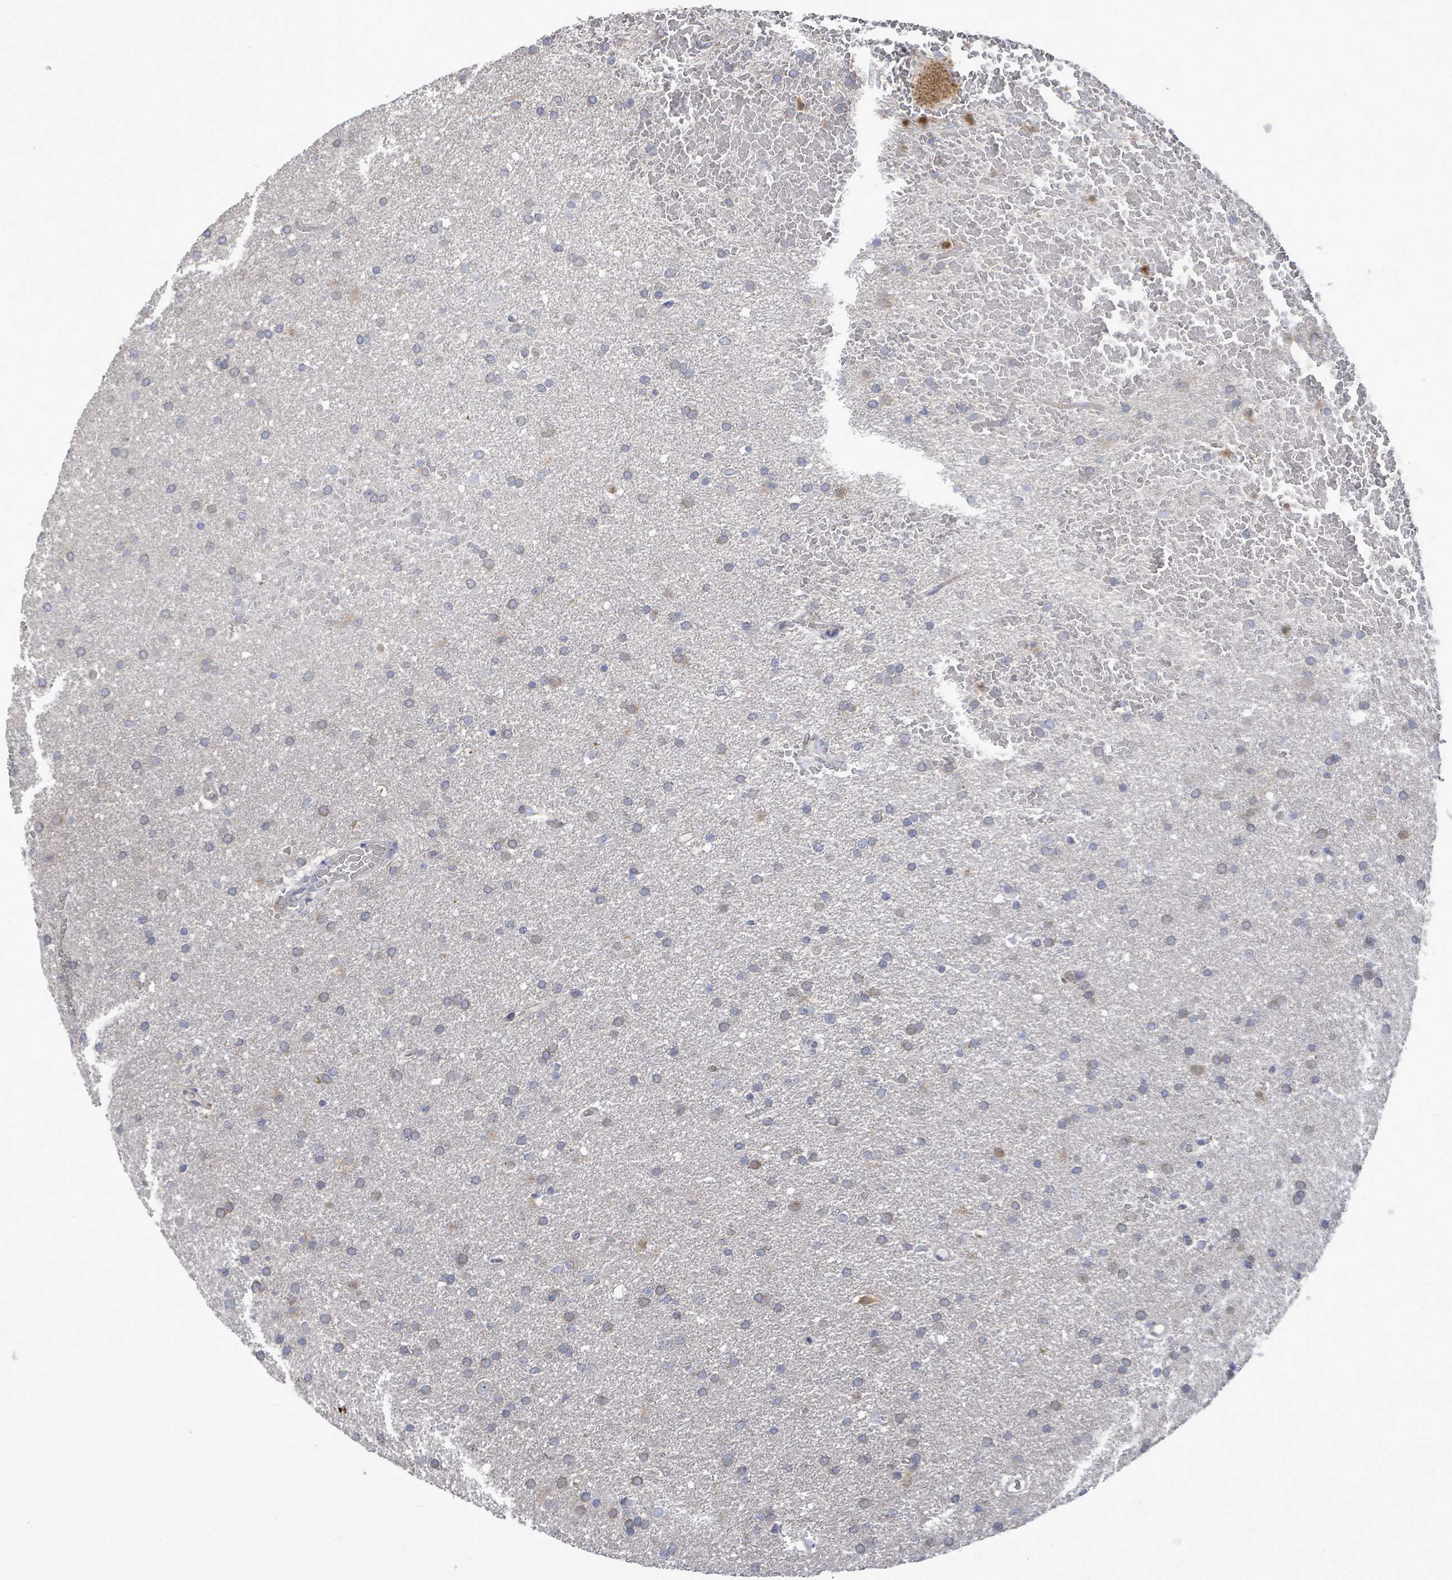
{"staining": {"intensity": "negative", "quantity": "none", "location": "none"}, "tissue": "glioma", "cell_type": "Tumor cells", "image_type": "cancer", "snomed": [{"axis": "morphology", "description": "Glioma, malignant, High grade"}, {"axis": "topography", "description": "Cerebral cortex"}], "caption": "High-grade glioma (malignant) was stained to show a protein in brown. There is no significant positivity in tumor cells.", "gene": "SAR1A", "patient": {"sex": "female", "age": 36}}